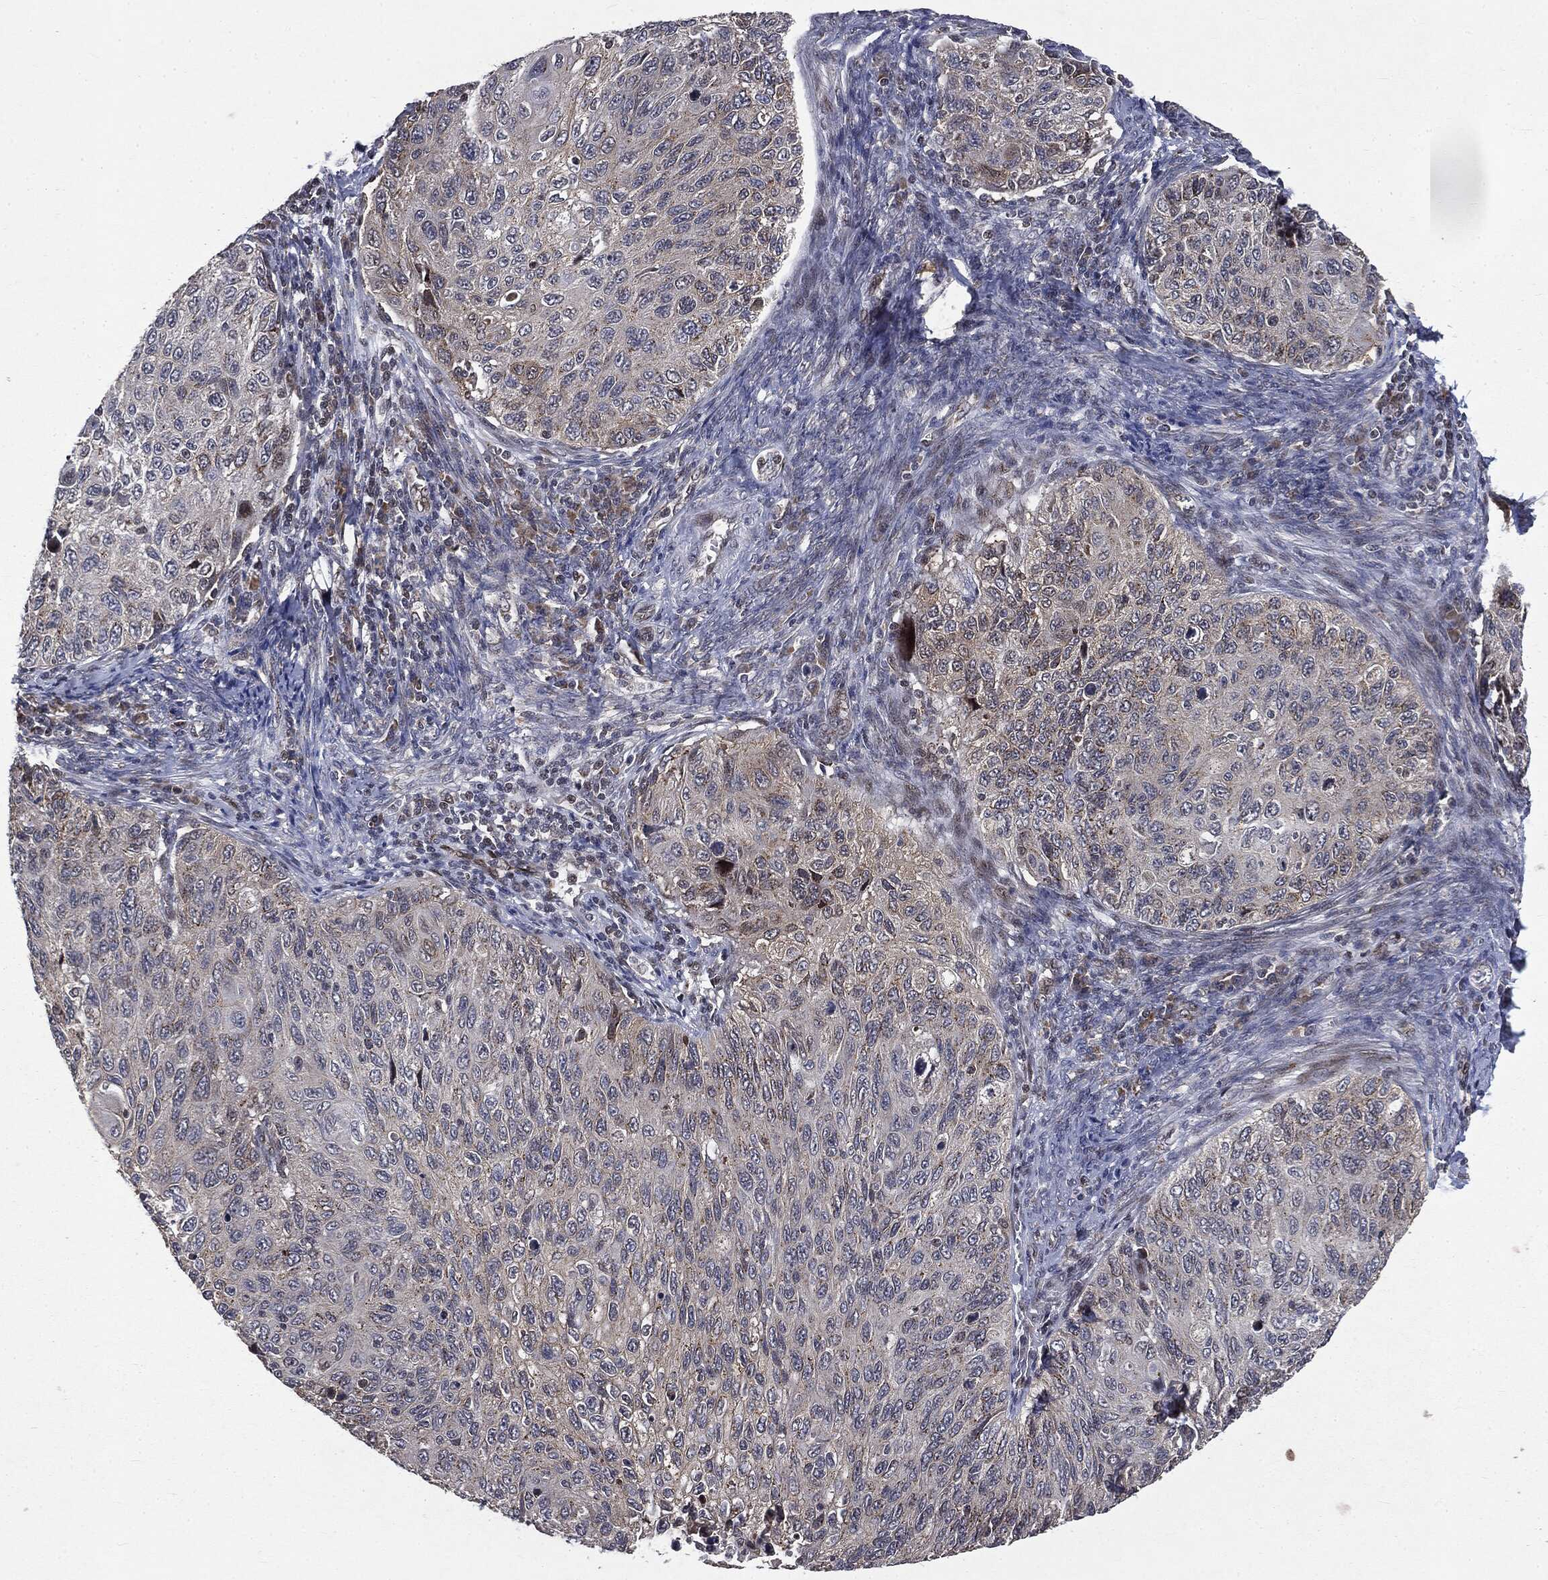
{"staining": {"intensity": "weak", "quantity": "<25%", "location": "cytoplasmic/membranous"}, "tissue": "cervical cancer", "cell_type": "Tumor cells", "image_type": "cancer", "snomed": [{"axis": "morphology", "description": "Squamous cell carcinoma, NOS"}, {"axis": "topography", "description": "Cervix"}], "caption": "DAB (3,3'-diaminobenzidine) immunohistochemical staining of cervical cancer reveals no significant staining in tumor cells.", "gene": "PLPPR2", "patient": {"sex": "female", "age": 70}}